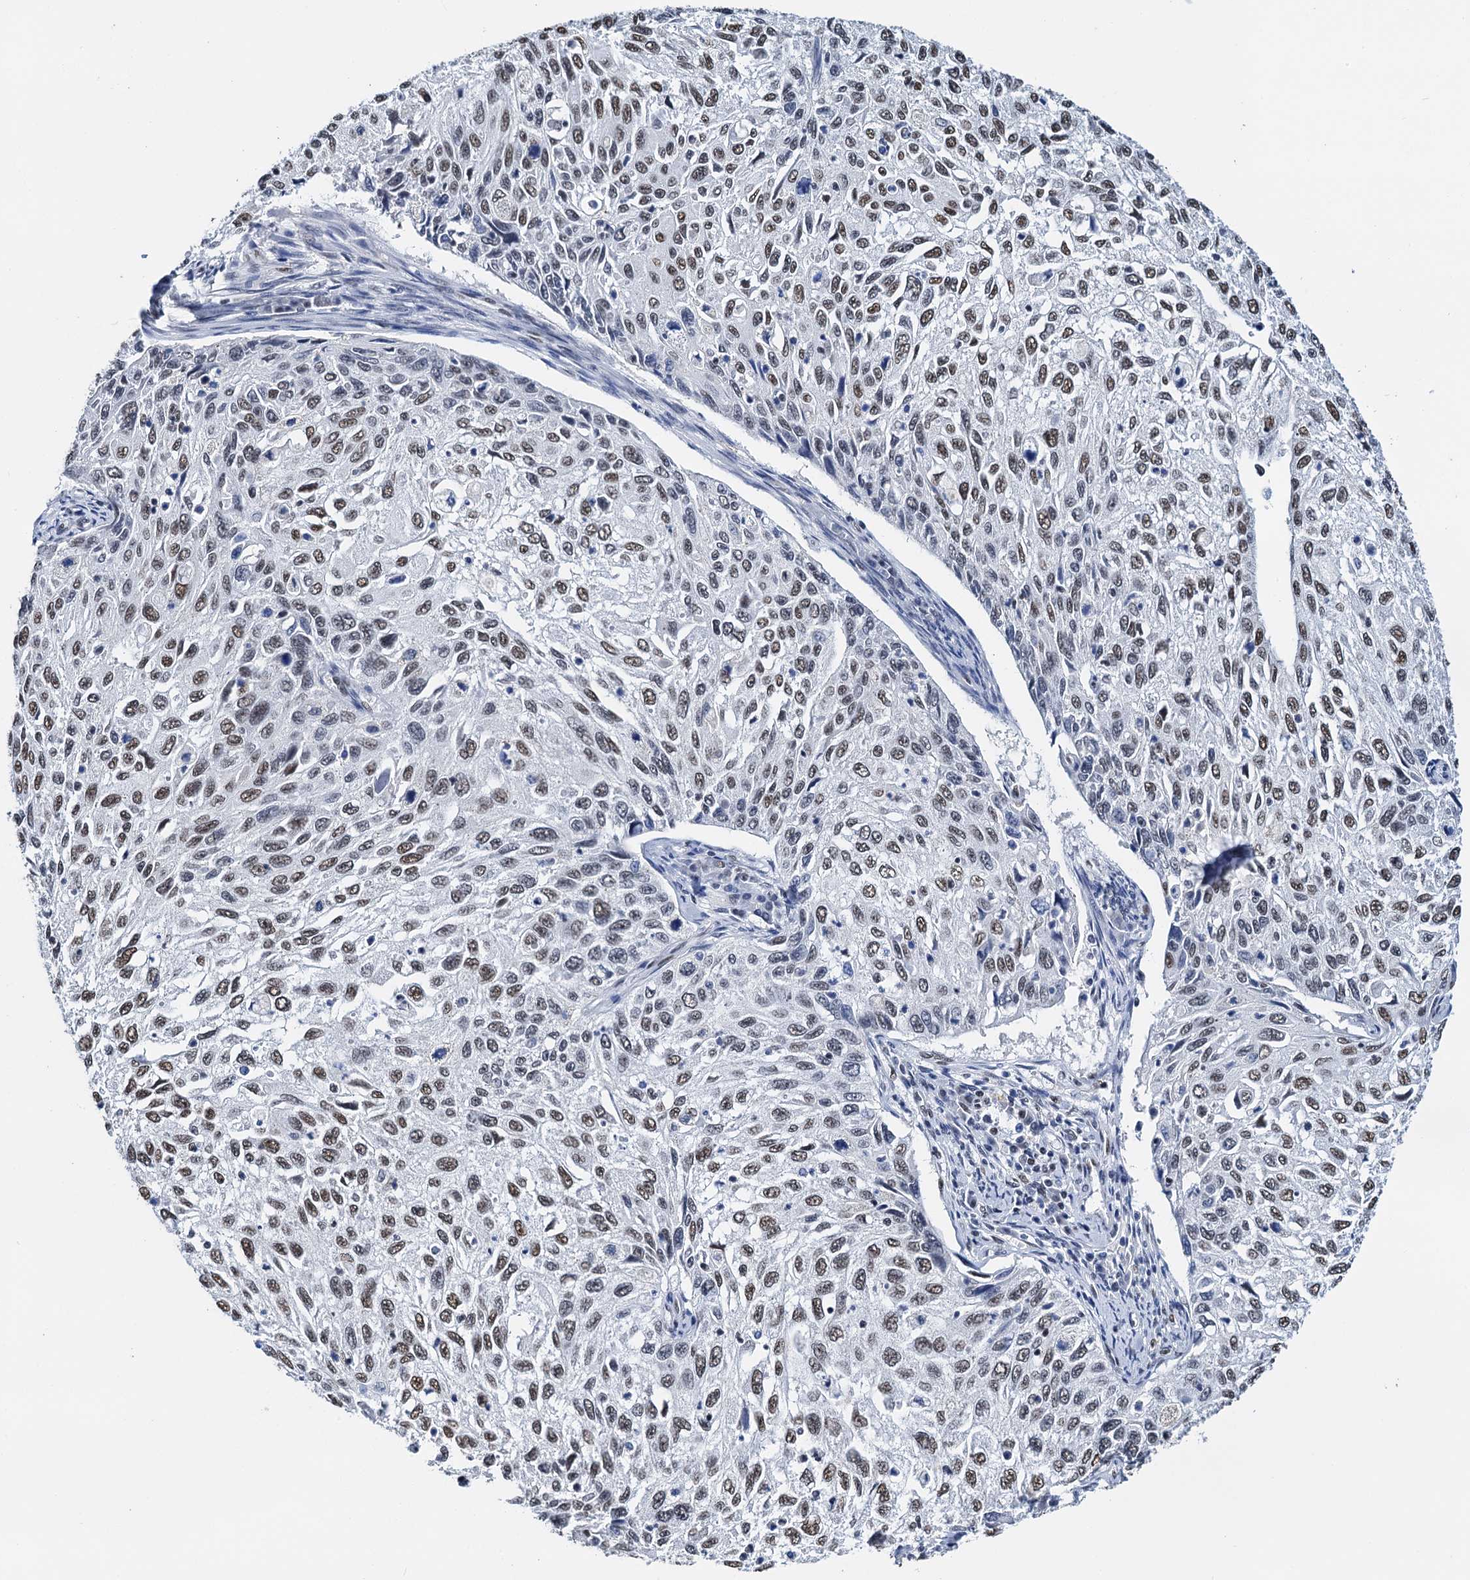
{"staining": {"intensity": "moderate", "quantity": ">75%", "location": "nuclear"}, "tissue": "cervical cancer", "cell_type": "Tumor cells", "image_type": "cancer", "snomed": [{"axis": "morphology", "description": "Squamous cell carcinoma, NOS"}, {"axis": "topography", "description": "Cervix"}], "caption": "A histopathology image of human cervical cancer stained for a protein reveals moderate nuclear brown staining in tumor cells. (IHC, brightfield microscopy, high magnification).", "gene": "SLTM", "patient": {"sex": "female", "age": 70}}